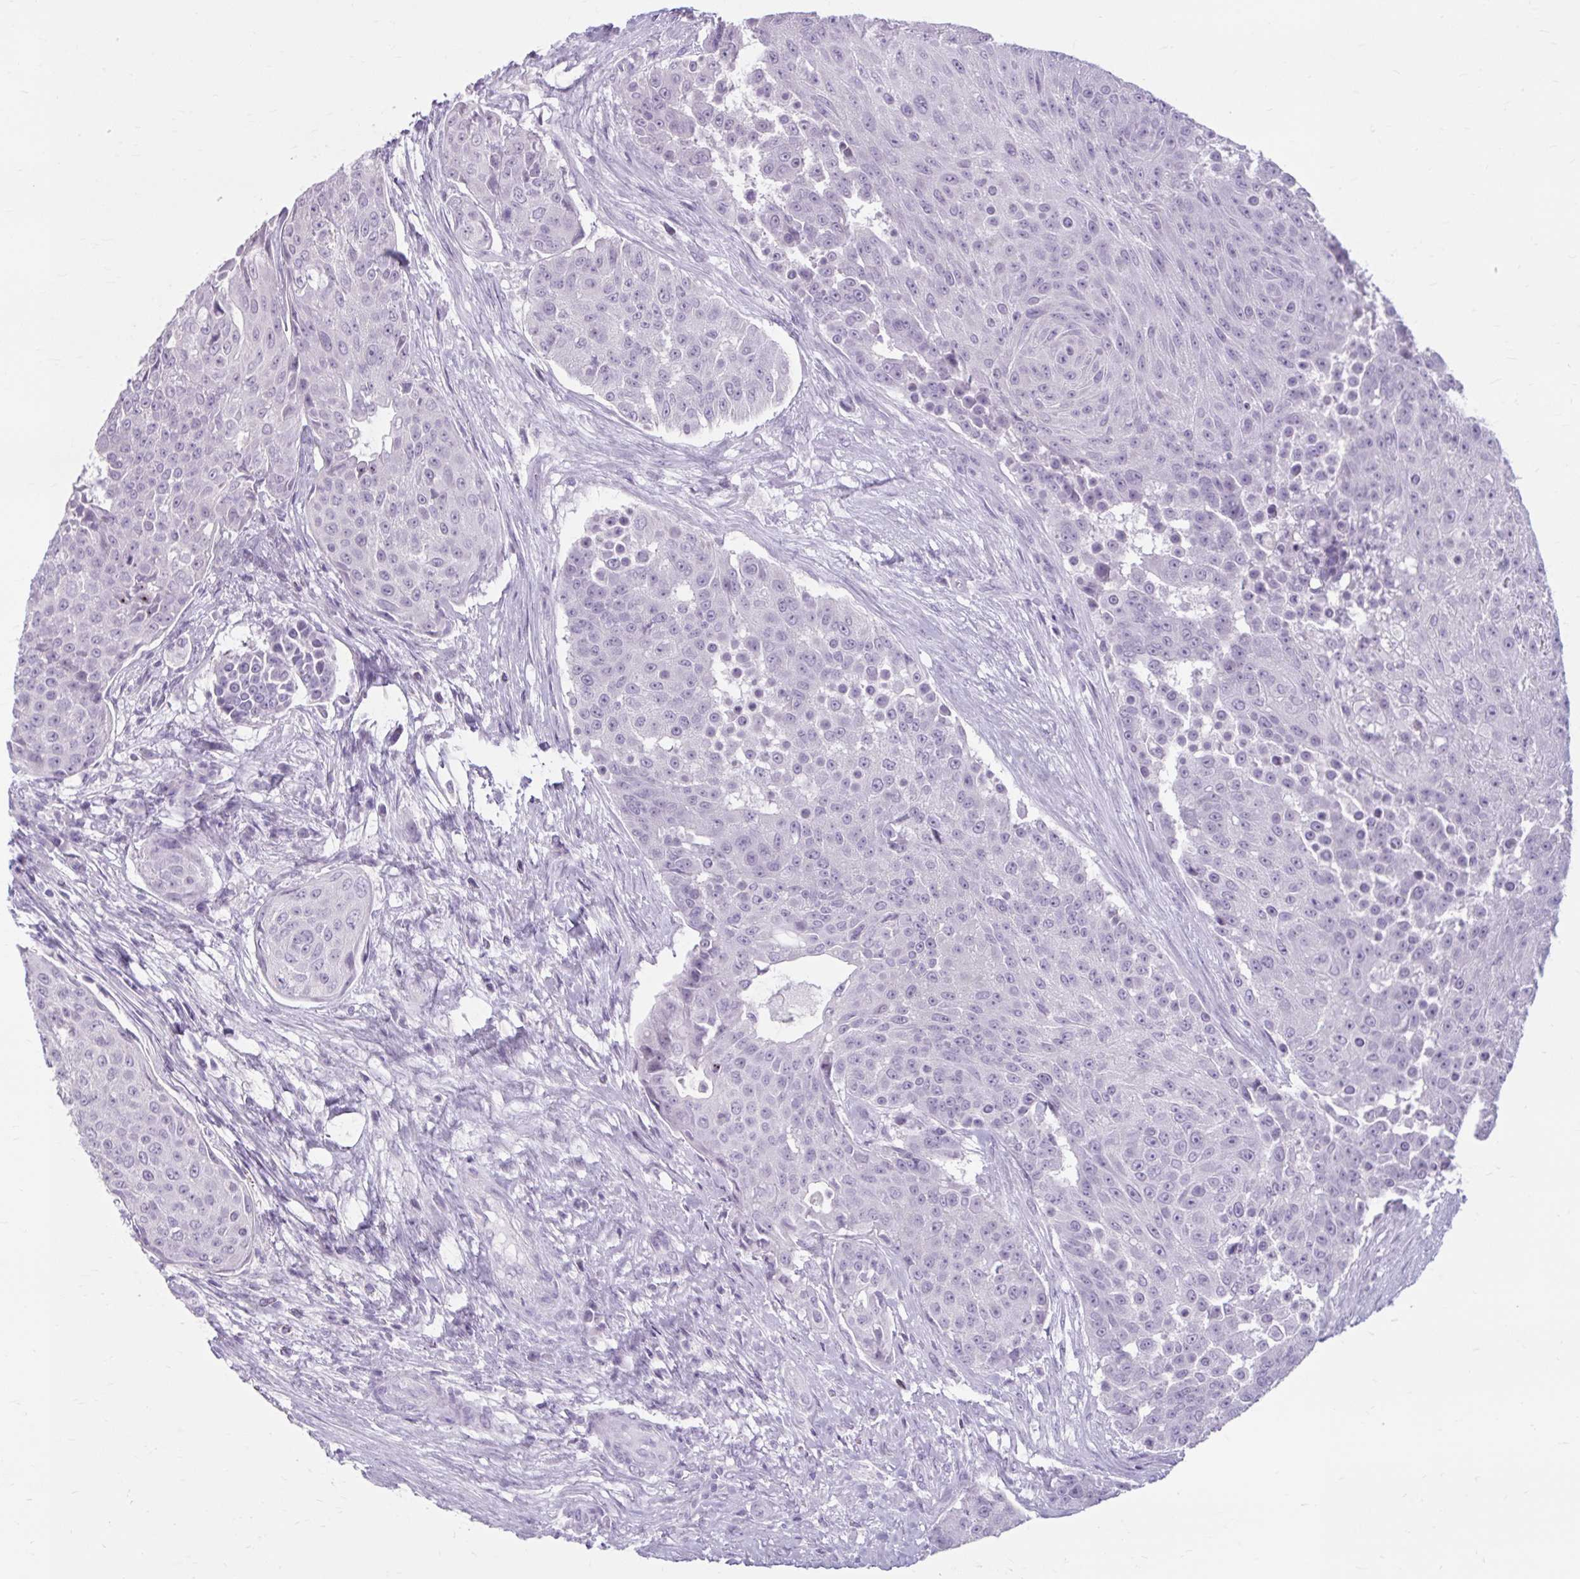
{"staining": {"intensity": "negative", "quantity": "none", "location": "none"}, "tissue": "urothelial cancer", "cell_type": "Tumor cells", "image_type": "cancer", "snomed": [{"axis": "morphology", "description": "Urothelial carcinoma, High grade"}, {"axis": "topography", "description": "Urinary bladder"}], "caption": "High magnification brightfield microscopy of urothelial carcinoma (high-grade) stained with DAB (3,3'-diaminobenzidine) (brown) and counterstained with hematoxylin (blue): tumor cells show no significant positivity. The staining is performed using DAB brown chromogen with nuclei counter-stained in using hematoxylin.", "gene": "OR4B1", "patient": {"sex": "female", "age": 63}}